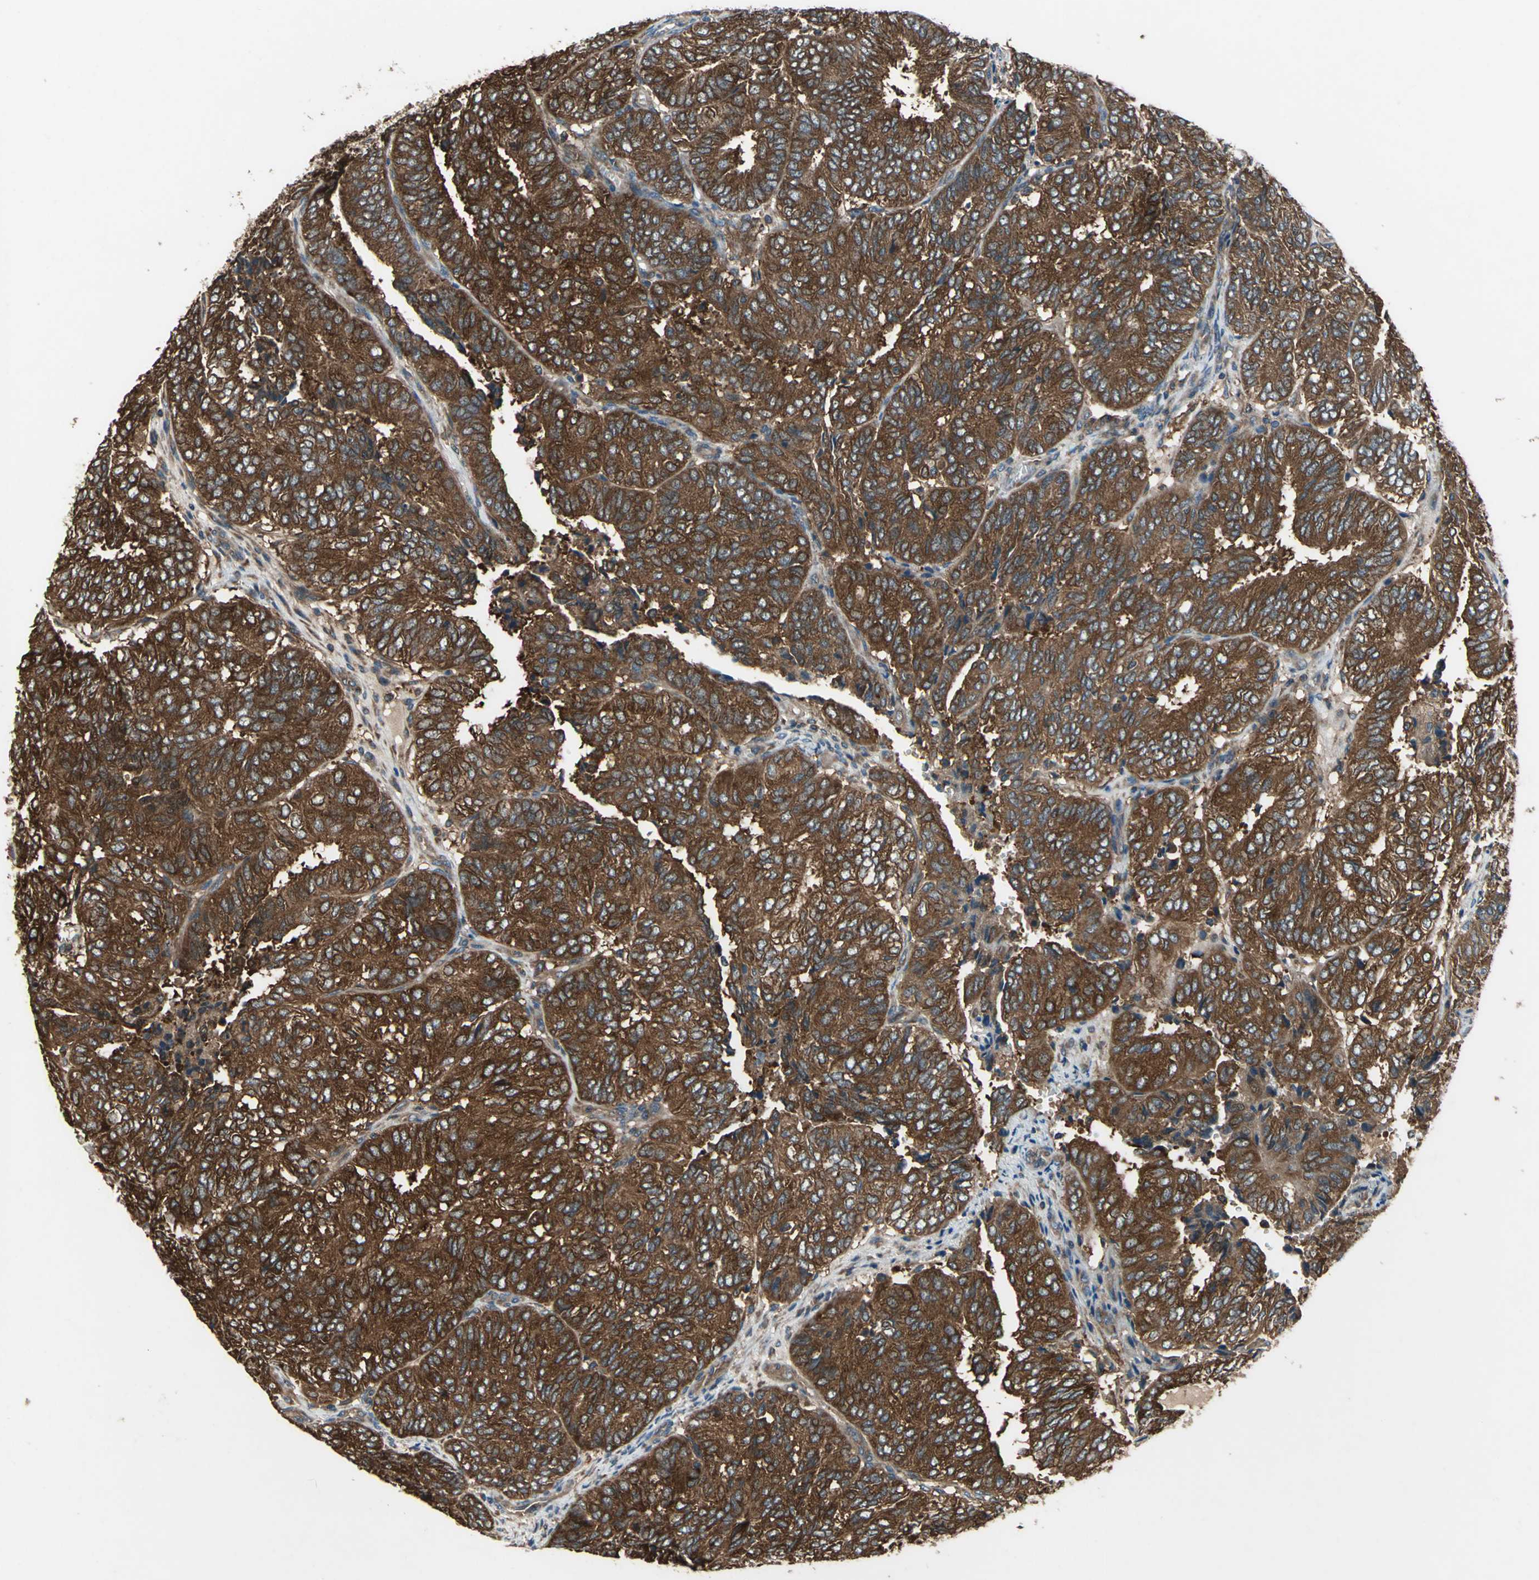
{"staining": {"intensity": "strong", "quantity": ">75%", "location": "cytoplasmic/membranous"}, "tissue": "endometrial cancer", "cell_type": "Tumor cells", "image_type": "cancer", "snomed": [{"axis": "morphology", "description": "Adenocarcinoma, NOS"}, {"axis": "topography", "description": "Uterus"}], "caption": "IHC of human endometrial cancer demonstrates high levels of strong cytoplasmic/membranous expression in approximately >75% of tumor cells.", "gene": "CAPN1", "patient": {"sex": "female", "age": 60}}